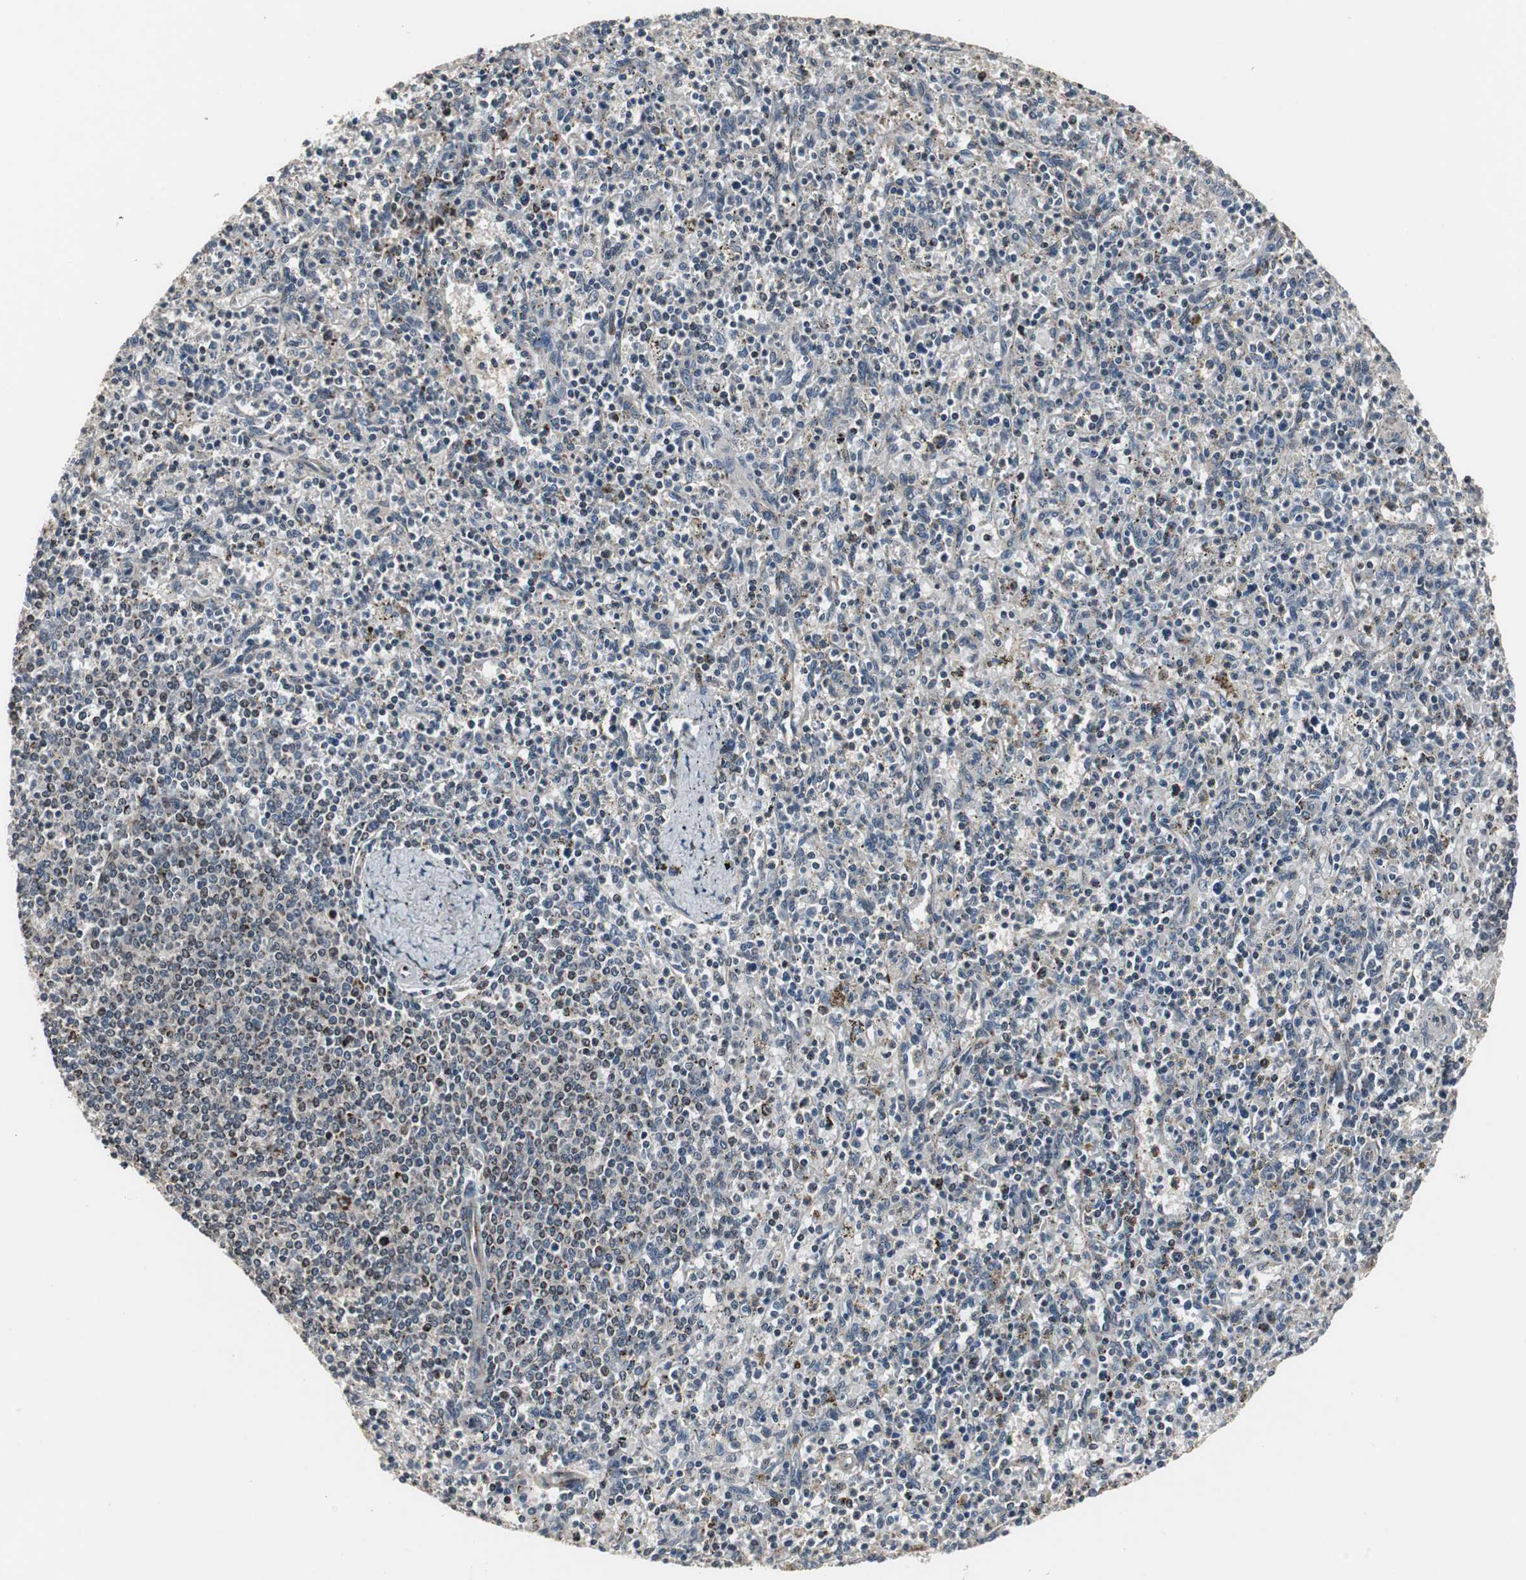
{"staining": {"intensity": "moderate", "quantity": "<25%", "location": "nuclear"}, "tissue": "spleen", "cell_type": "Cells in red pulp", "image_type": "normal", "snomed": [{"axis": "morphology", "description": "Normal tissue, NOS"}, {"axis": "topography", "description": "Spleen"}], "caption": "Immunohistochemical staining of unremarkable spleen displays low levels of moderate nuclear staining in approximately <25% of cells in red pulp.", "gene": "MRPL40", "patient": {"sex": "male", "age": 72}}